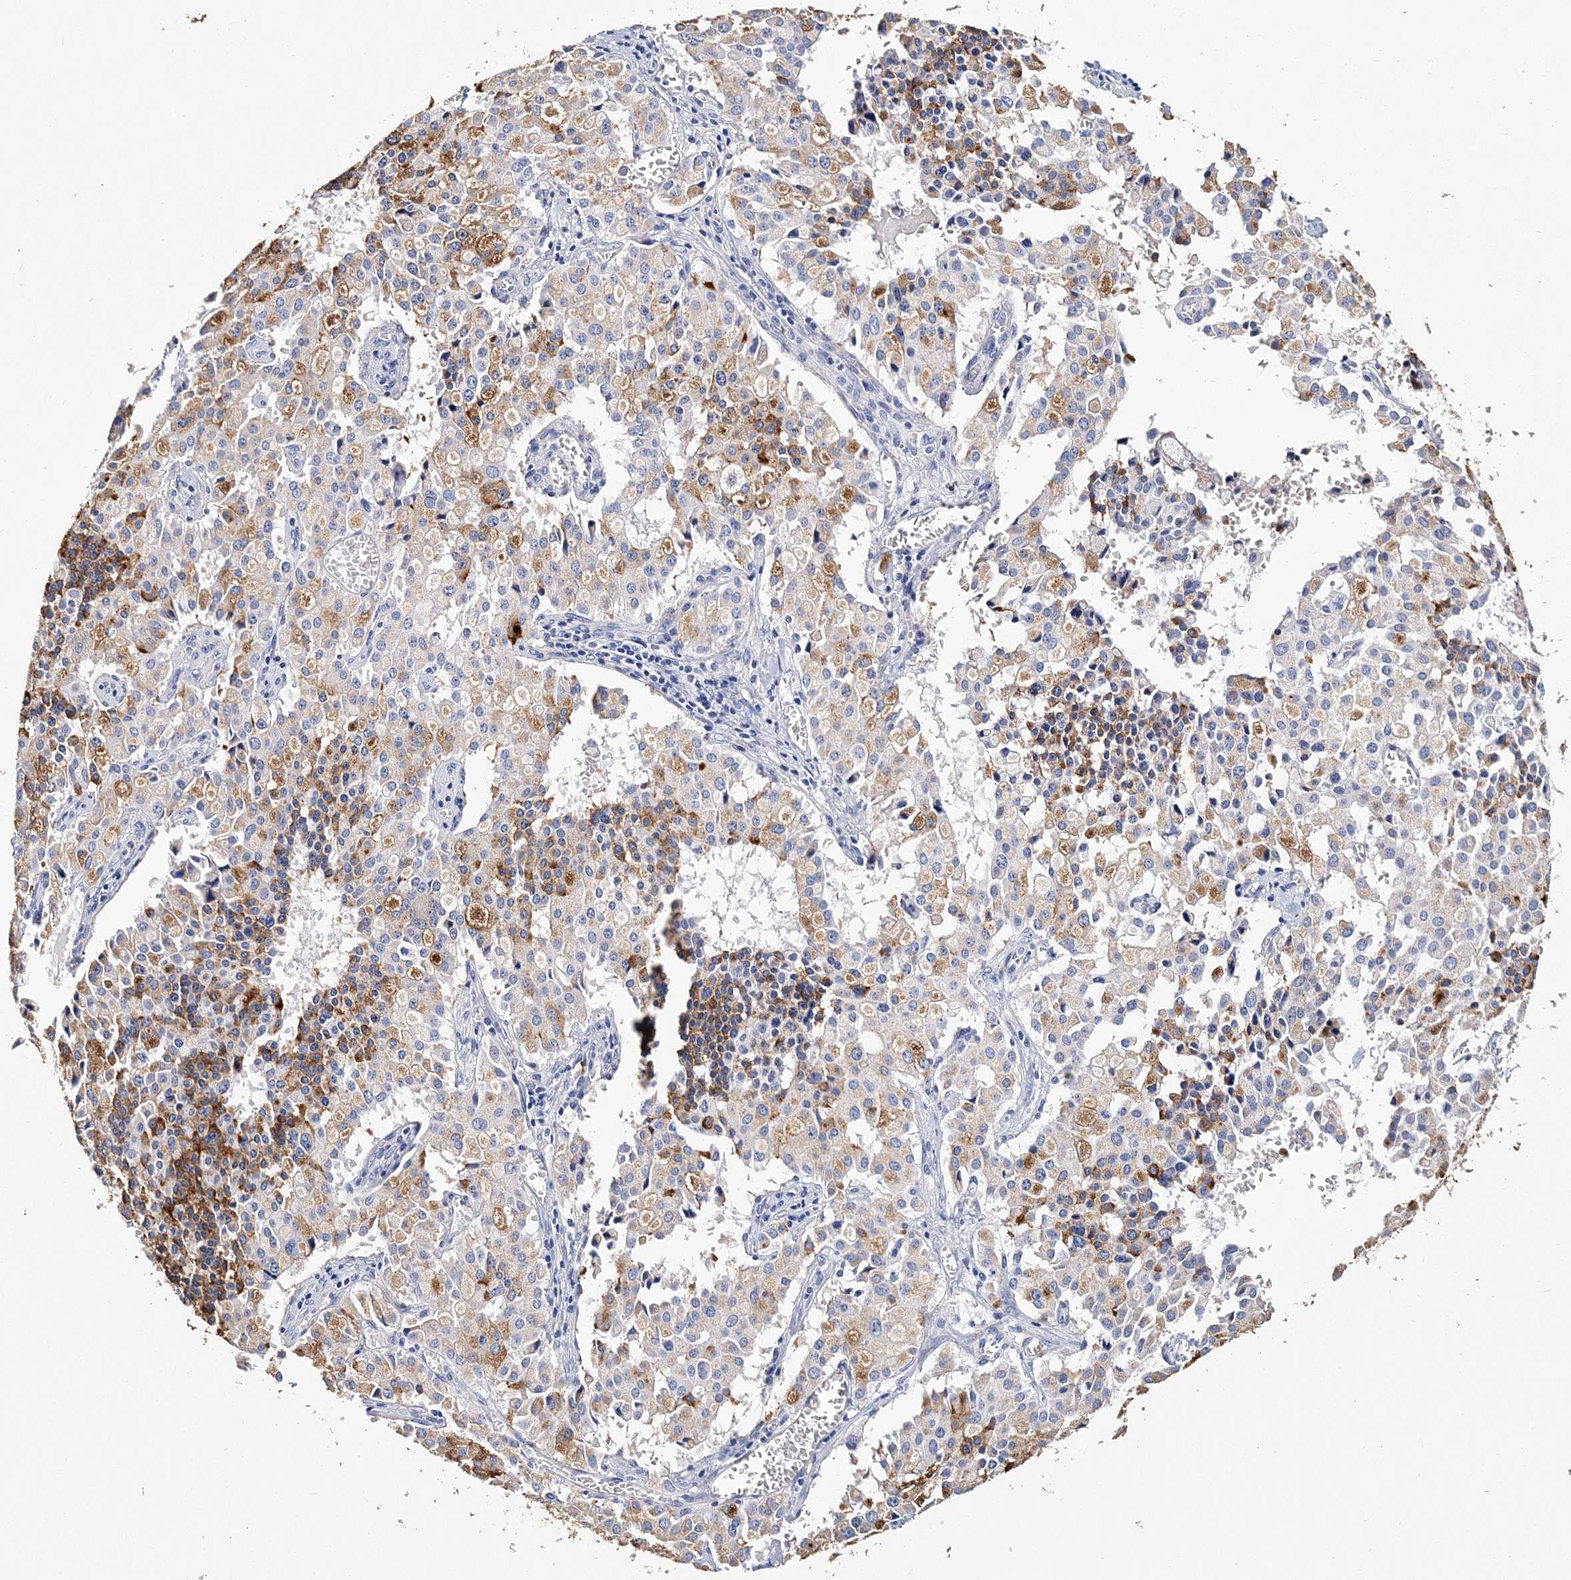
{"staining": {"intensity": "moderate", "quantity": "<25%", "location": "cytoplasmic/membranous"}, "tissue": "pancreatic cancer", "cell_type": "Tumor cells", "image_type": "cancer", "snomed": [{"axis": "morphology", "description": "Adenocarcinoma, NOS"}, {"axis": "topography", "description": "Pancreas"}], "caption": "The image demonstrates a brown stain indicating the presence of a protein in the cytoplasmic/membranous of tumor cells in pancreatic cancer.", "gene": "ITGA2B", "patient": {"sex": "male", "age": 65}}